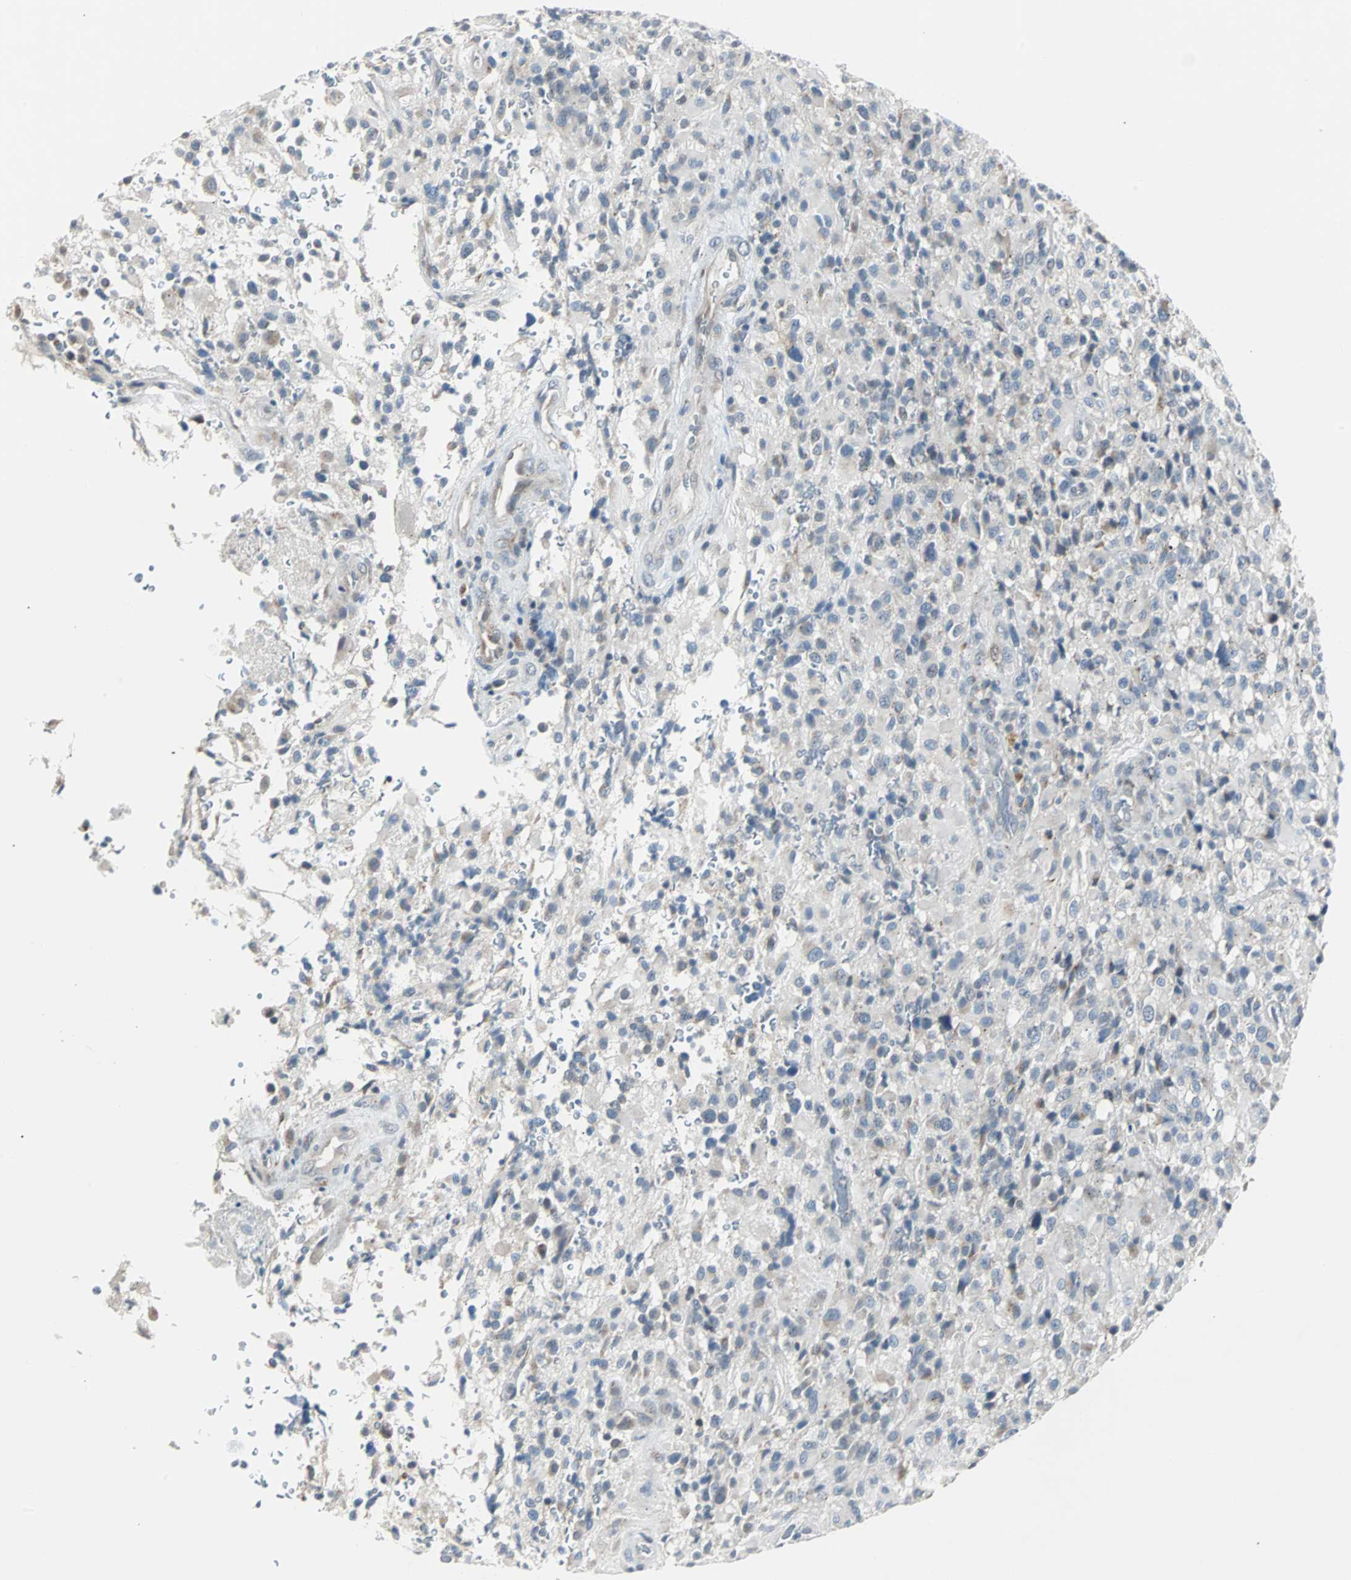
{"staining": {"intensity": "negative", "quantity": "none", "location": "none"}, "tissue": "glioma", "cell_type": "Tumor cells", "image_type": "cancer", "snomed": [{"axis": "morphology", "description": "Glioma, malignant, High grade"}, {"axis": "topography", "description": "Brain"}], "caption": "This is a image of IHC staining of high-grade glioma (malignant), which shows no positivity in tumor cells.", "gene": "SOX30", "patient": {"sex": "male", "age": 71}}